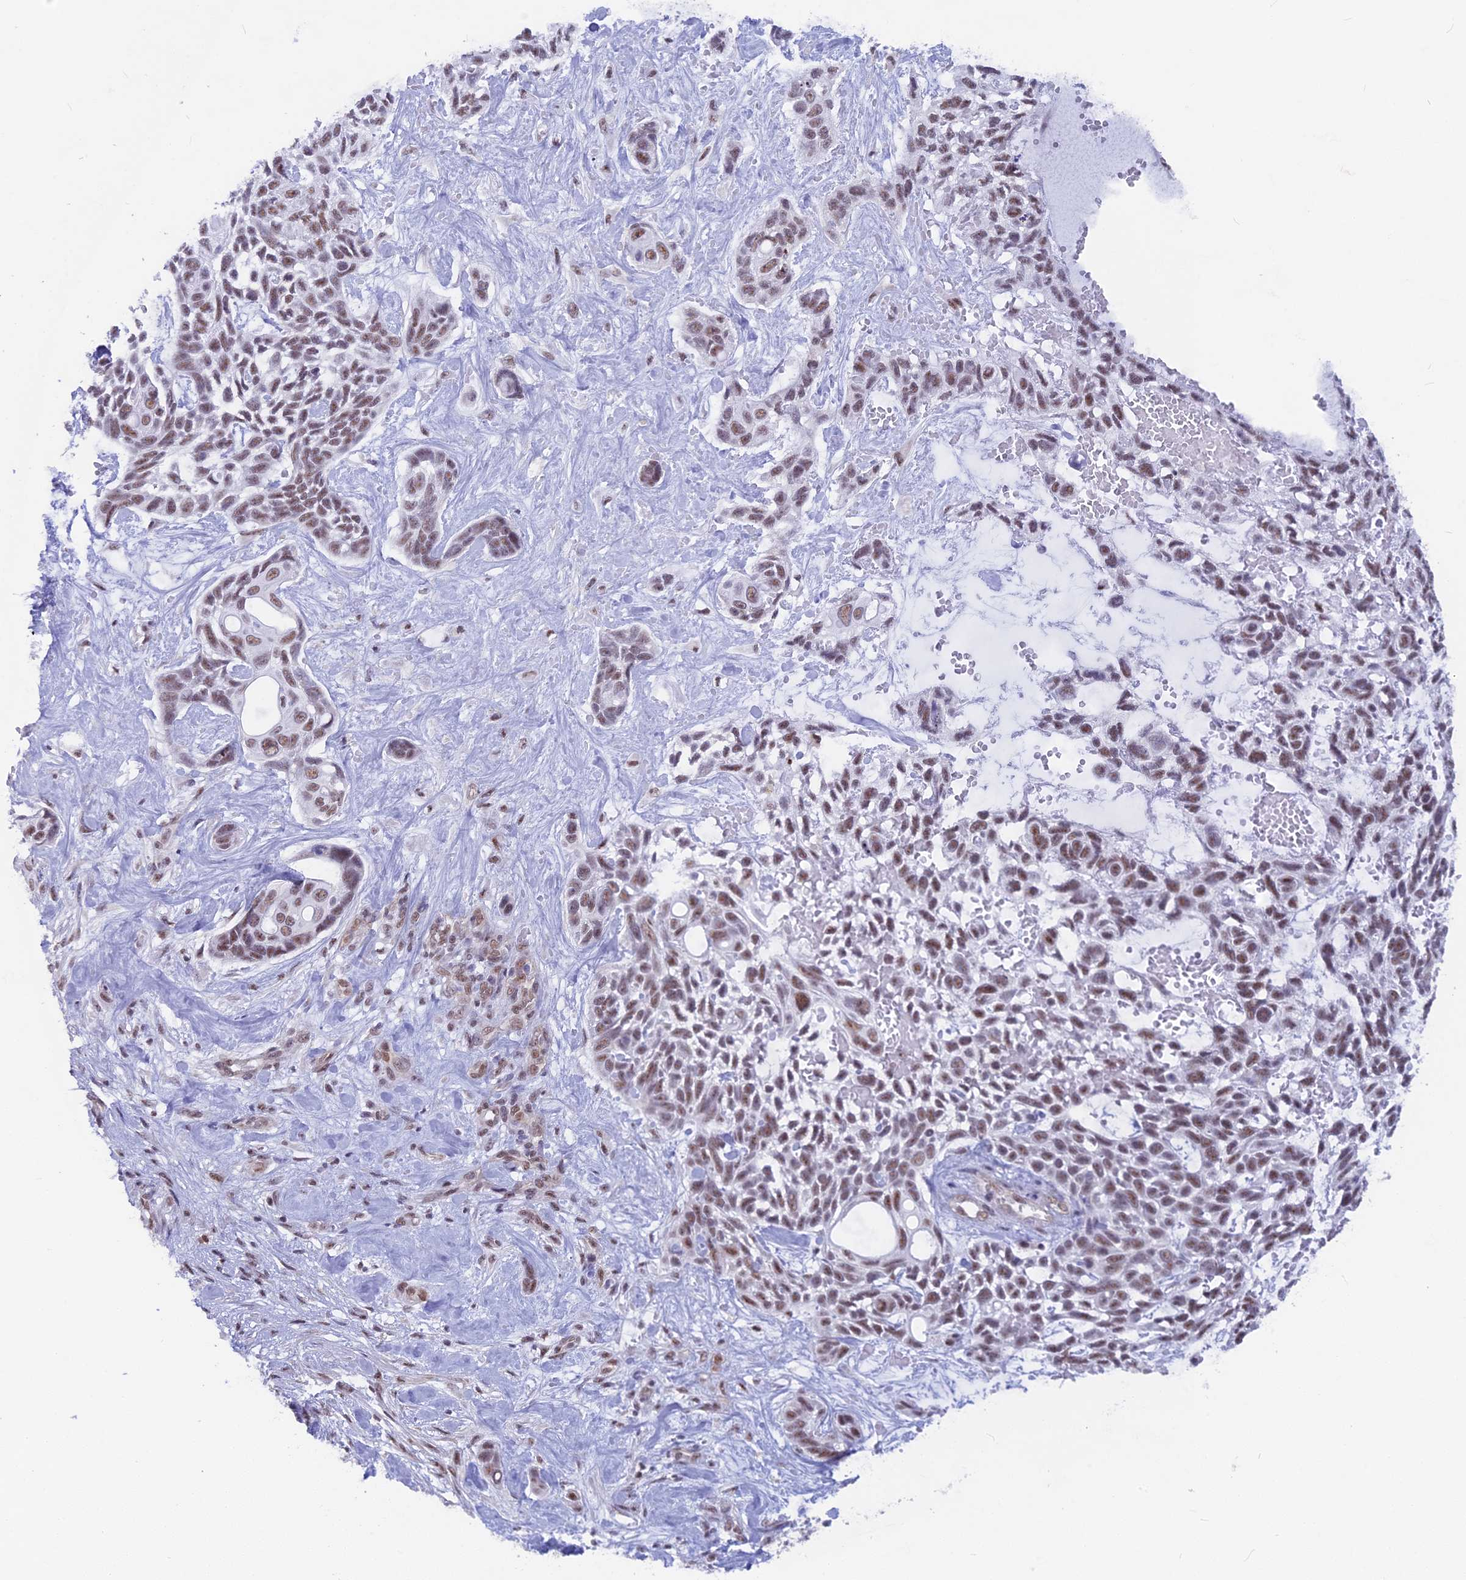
{"staining": {"intensity": "moderate", "quantity": ">75%", "location": "nuclear"}, "tissue": "skin cancer", "cell_type": "Tumor cells", "image_type": "cancer", "snomed": [{"axis": "morphology", "description": "Basal cell carcinoma"}, {"axis": "topography", "description": "Skin"}], "caption": "Human basal cell carcinoma (skin) stained with a brown dye demonstrates moderate nuclear positive staining in about >75% of tumor cells.", "gene": "SRSF5", "patient": {"sex": "male", "age": 88}}